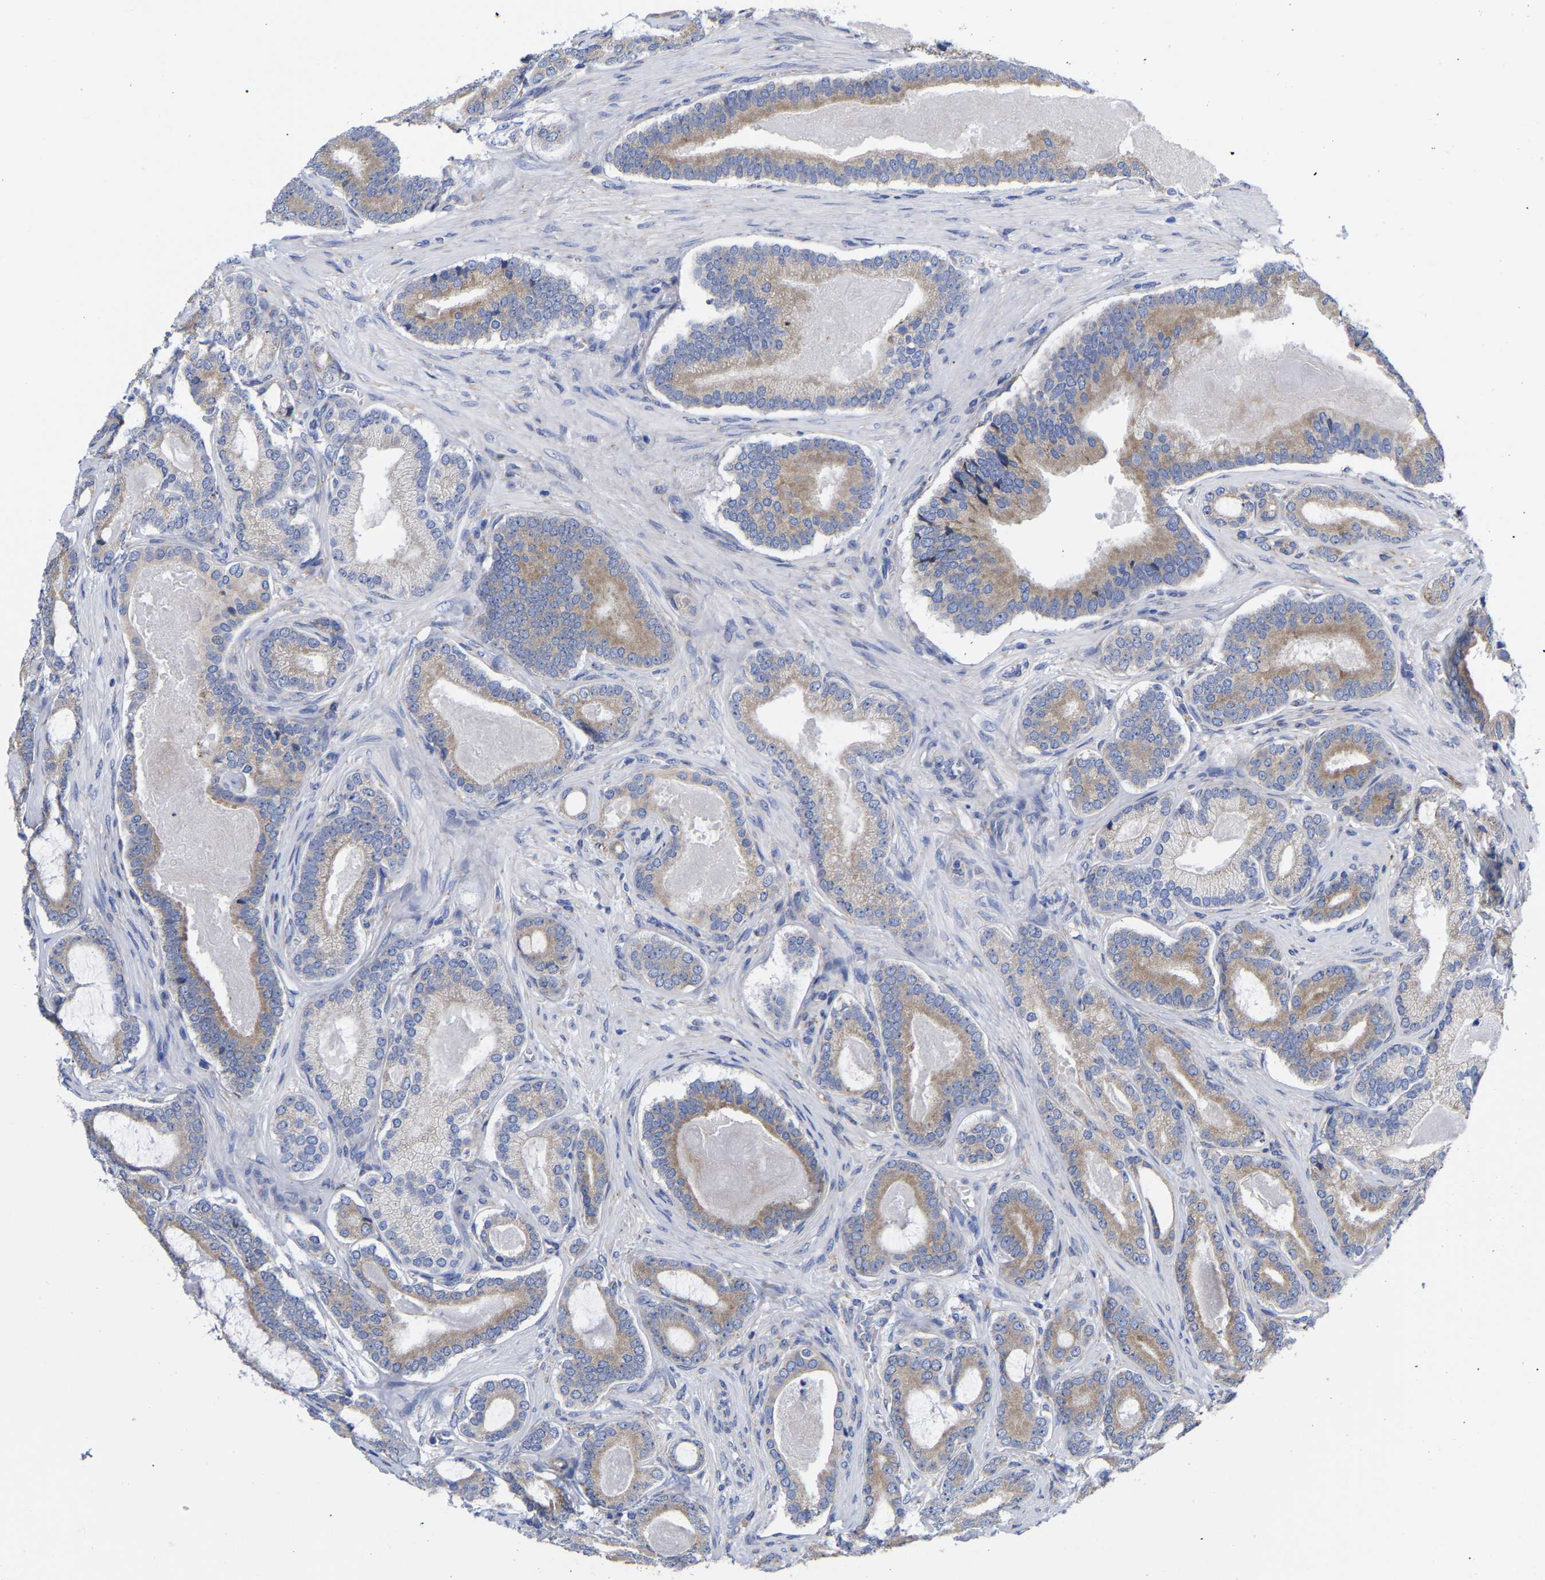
{"staining": {"intensity": "moderate", "quantity": ">75%", "location": "cytoplasmic/membranous"}, "tissue": "prostate cancer", "cell_type": "Tumor cells", "image_type": "cancer", "snomed": [{"axis": "morphology", "description": "Adenocarcinoma, High grade"}, {"axis": "topography", "description": "Prostate"}], "caption": "This is a micrograph of immunohistochemistry (IHC) staining of high-grade adenocarcinoma (prostate), which shows moderate staining in the cytoplasmic/membranous of tumor cells.", "gene": "CFAP298", "patient": {"sex": "male", "age": 60}}